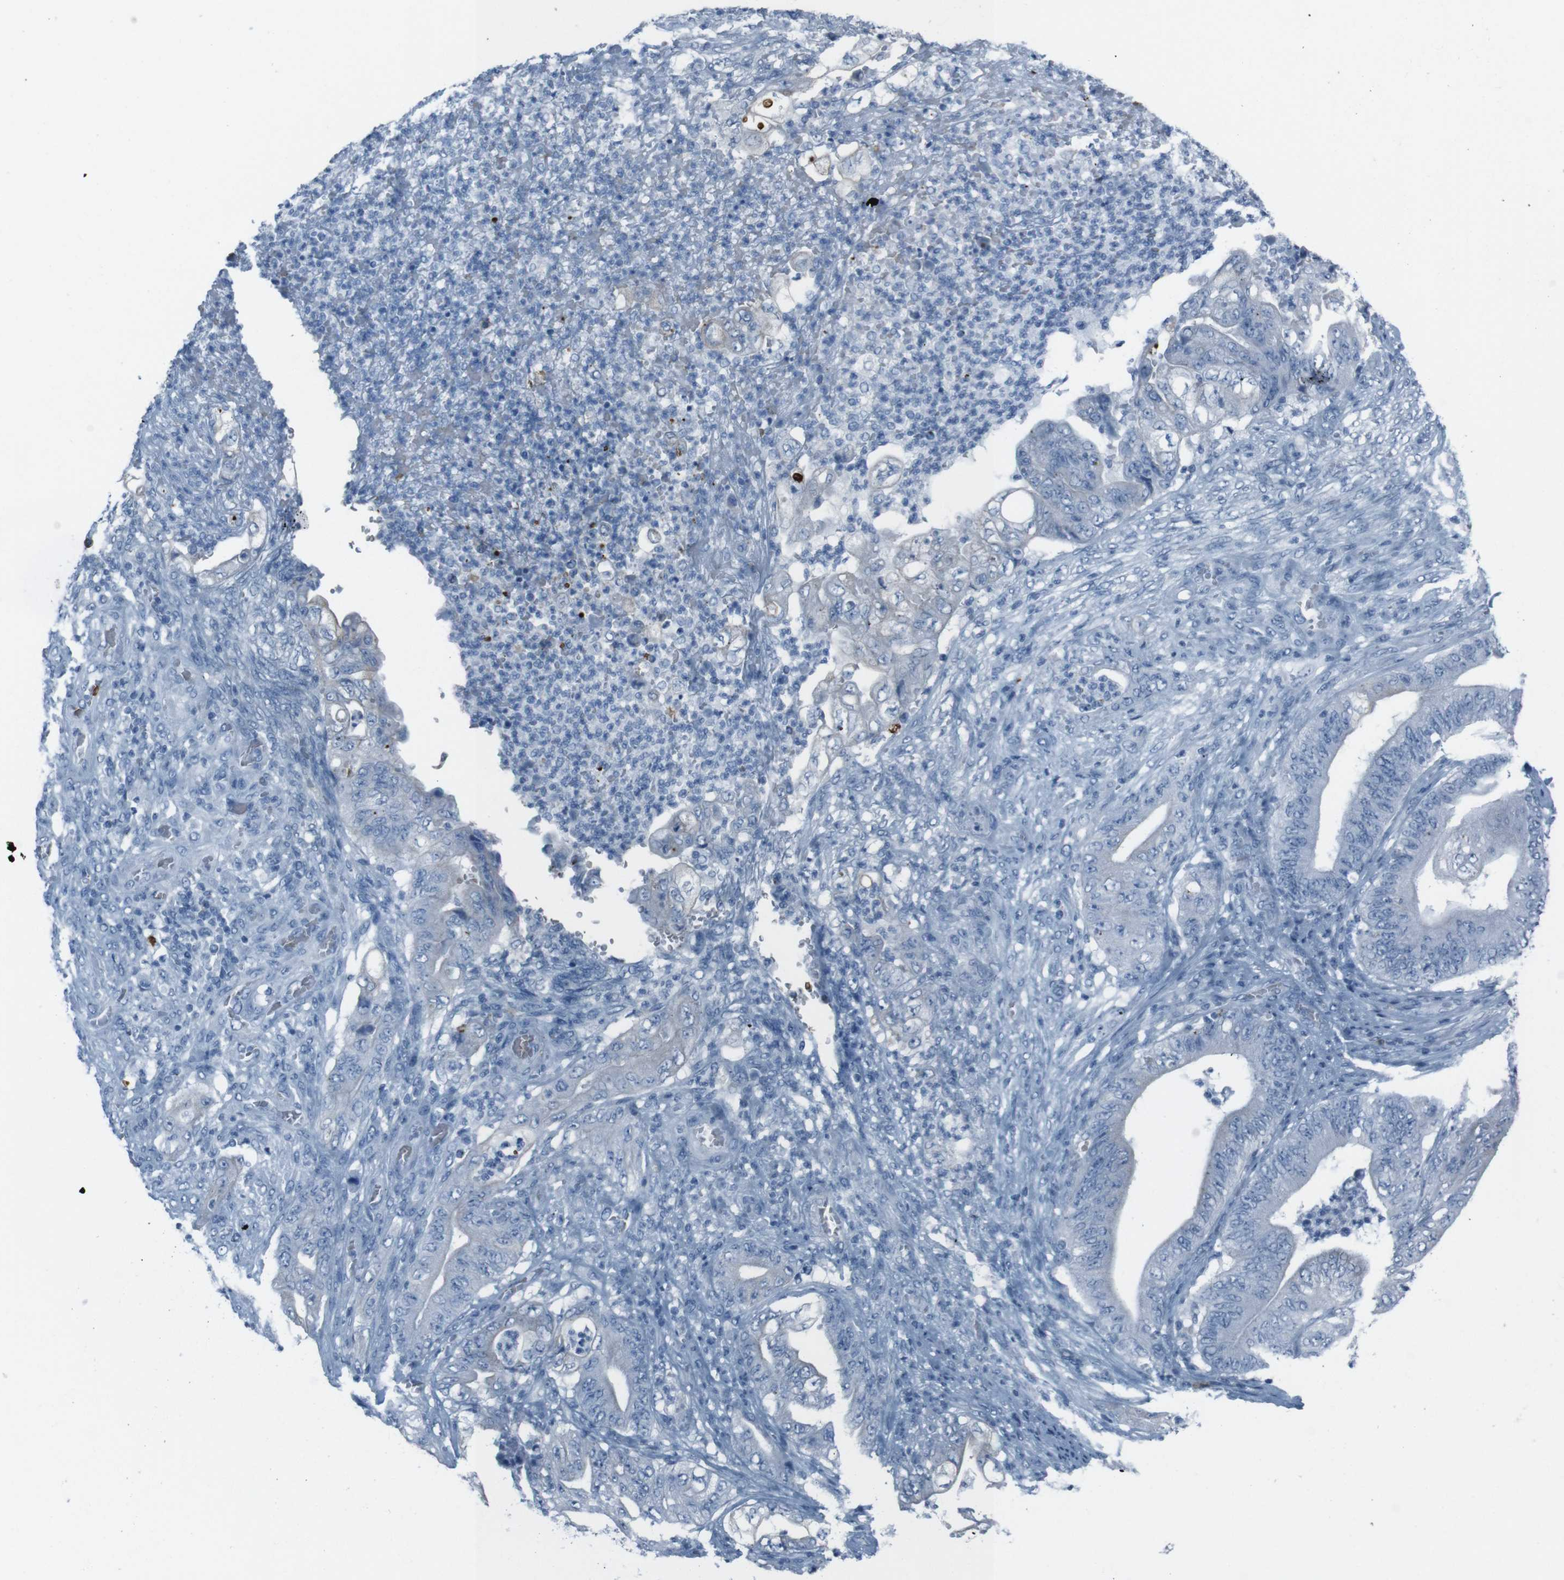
{"staining": {"intensity": "negative", "quantity": "none", "location": "none"}, "tissue": "stomach cancer", "cell_type": "Tumor cells", "image_type": "cancer", "snomed": [{"axis": "morphology", "description": "Adenocarcinoma, NOS"}, {"axis": "topography", "description": "Stomach"}], "caption": "High magnification brightfield microscopy of stomach adenocarcinoma stained with DAB (3,3'-diaminobenzidine) (brown) and counterstained with hematoxylin (blue): tumor cells show no significant positivity.", "gene": "ST6GAL1", "patient": {"sex": "female", "age": 73}}